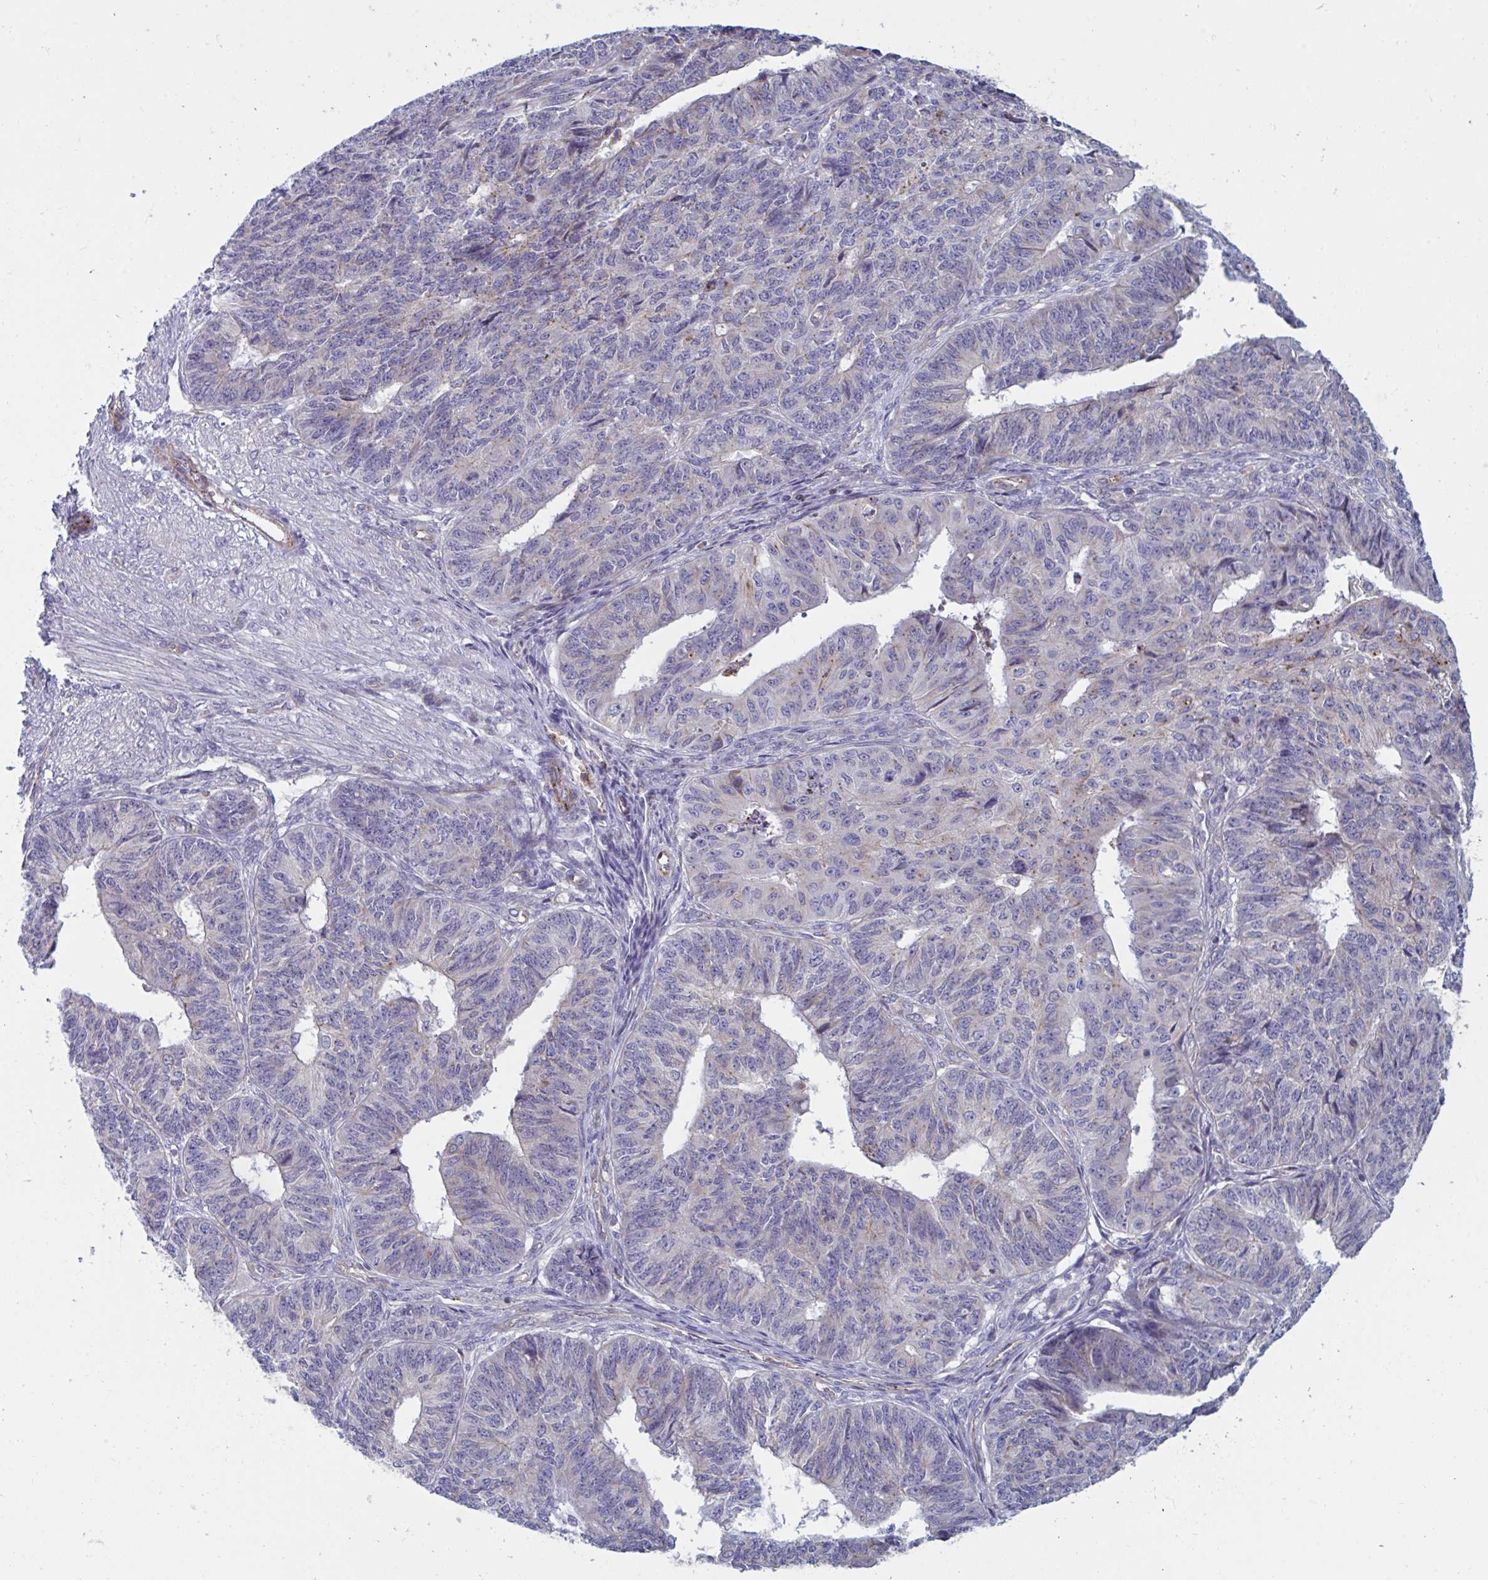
{"staining": {"intensity": "weak", "quantity": "<25%", "location": "cytoplasmic/membranous"}, "tissue": "endometrial cancer", "cell_type": "Tumor cells", "image_type": "cancer", "snomed": [{"axis": "morphology", "description": "Adenocarcinoma, NOS"}, {"axis": "topography", "description": "Endometrium"}], "caption": "The image exhibits no staining of tumor cells in endometrial cancer (adenocarcinoma).", "gene": "SLC9A6", "patient": {"sex": "female", "age": 32}}